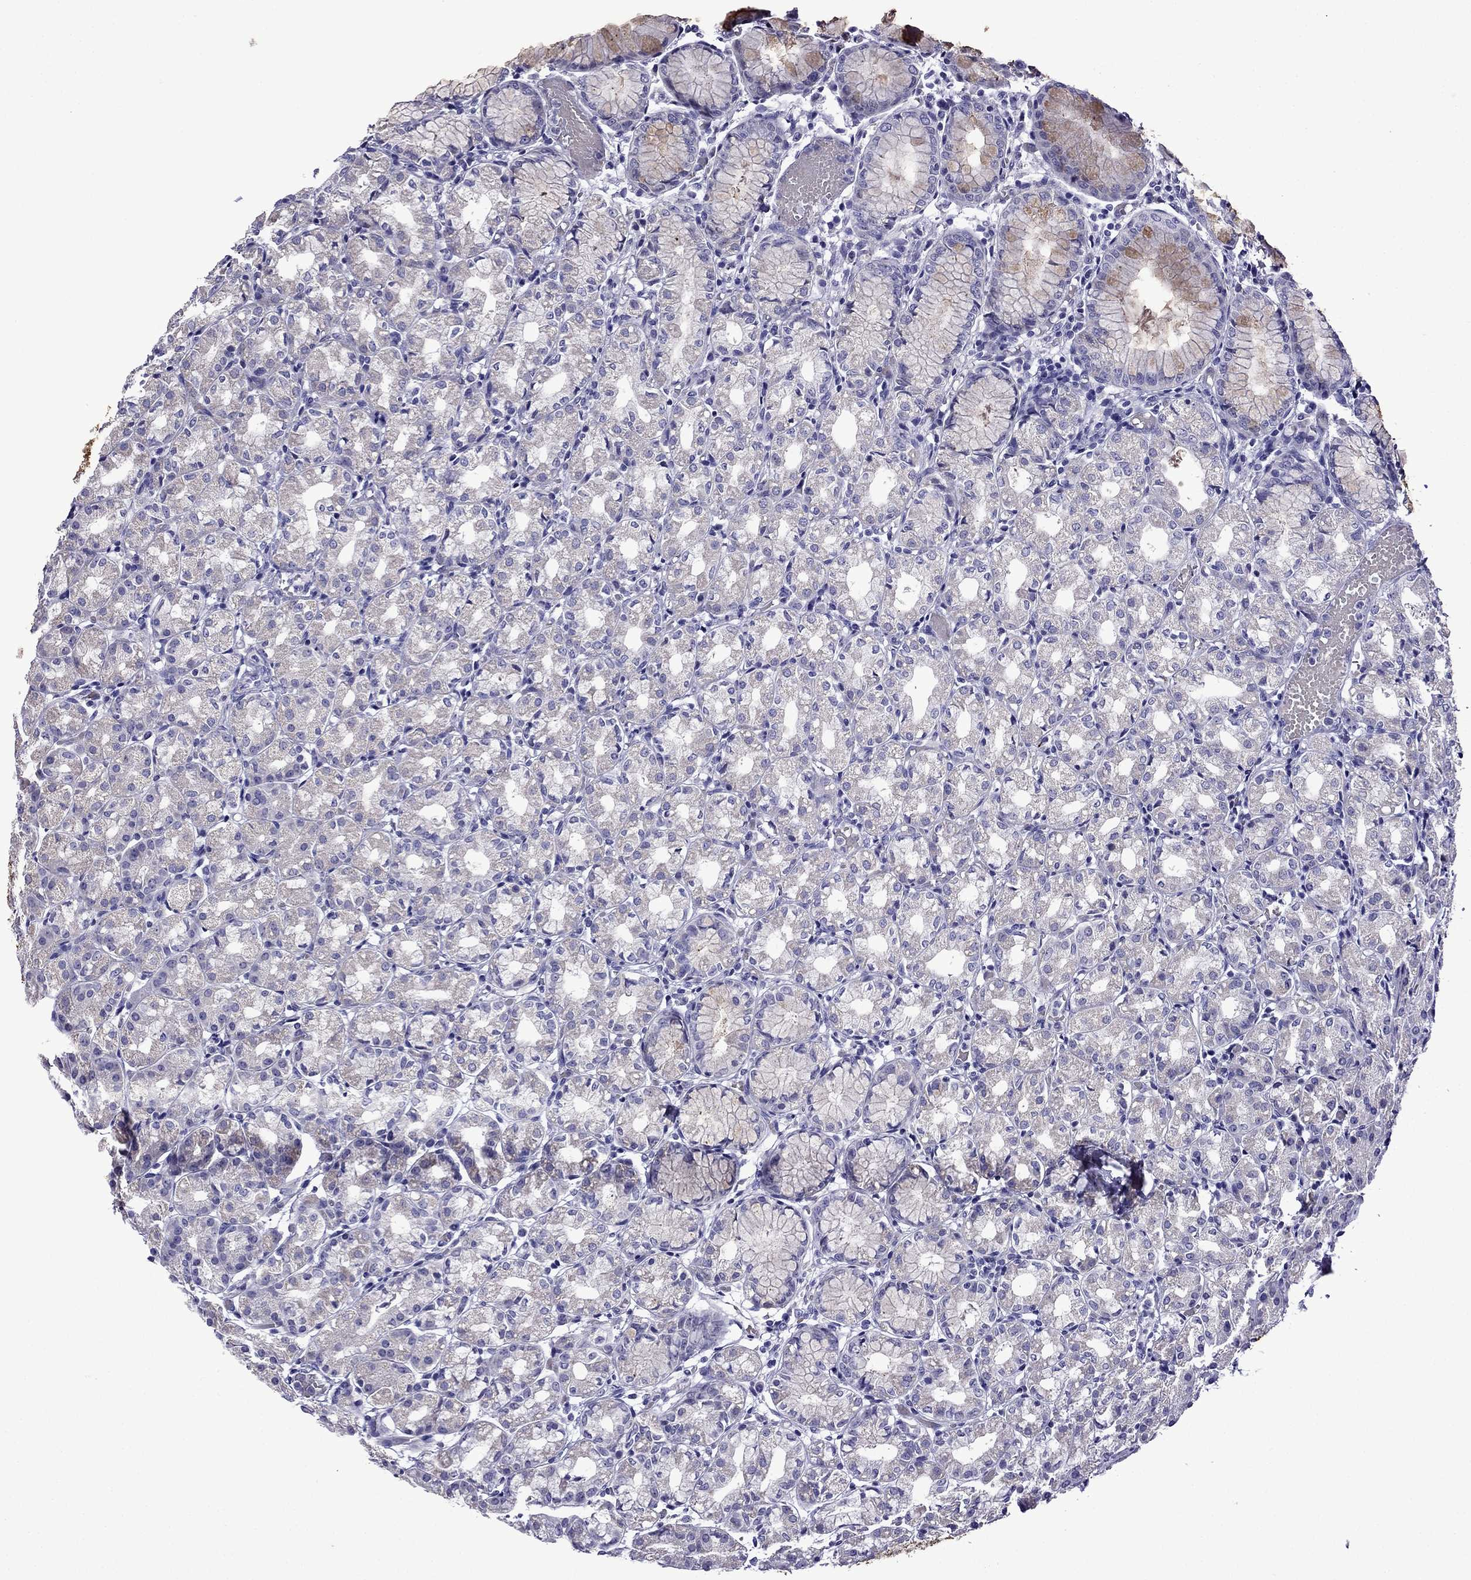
{"staining": {"intensity": "negative", "quantity": "none", "location": "none"}, "tissue": "stomach", "cell_type": "Glandular cells", "image_type": "normal", "snomed": [{"axis": "morphology", "description": "Normal tissue, NOS"}, {"axis": "topography", "description": "Stomach"}], "caption": "Immunohistochemistry (IHC) of unremarkable human stomach exhibits no positivity in glandular cells.", "gene": "TDRD1", "patient": {"sex": "female", "age": 57}}